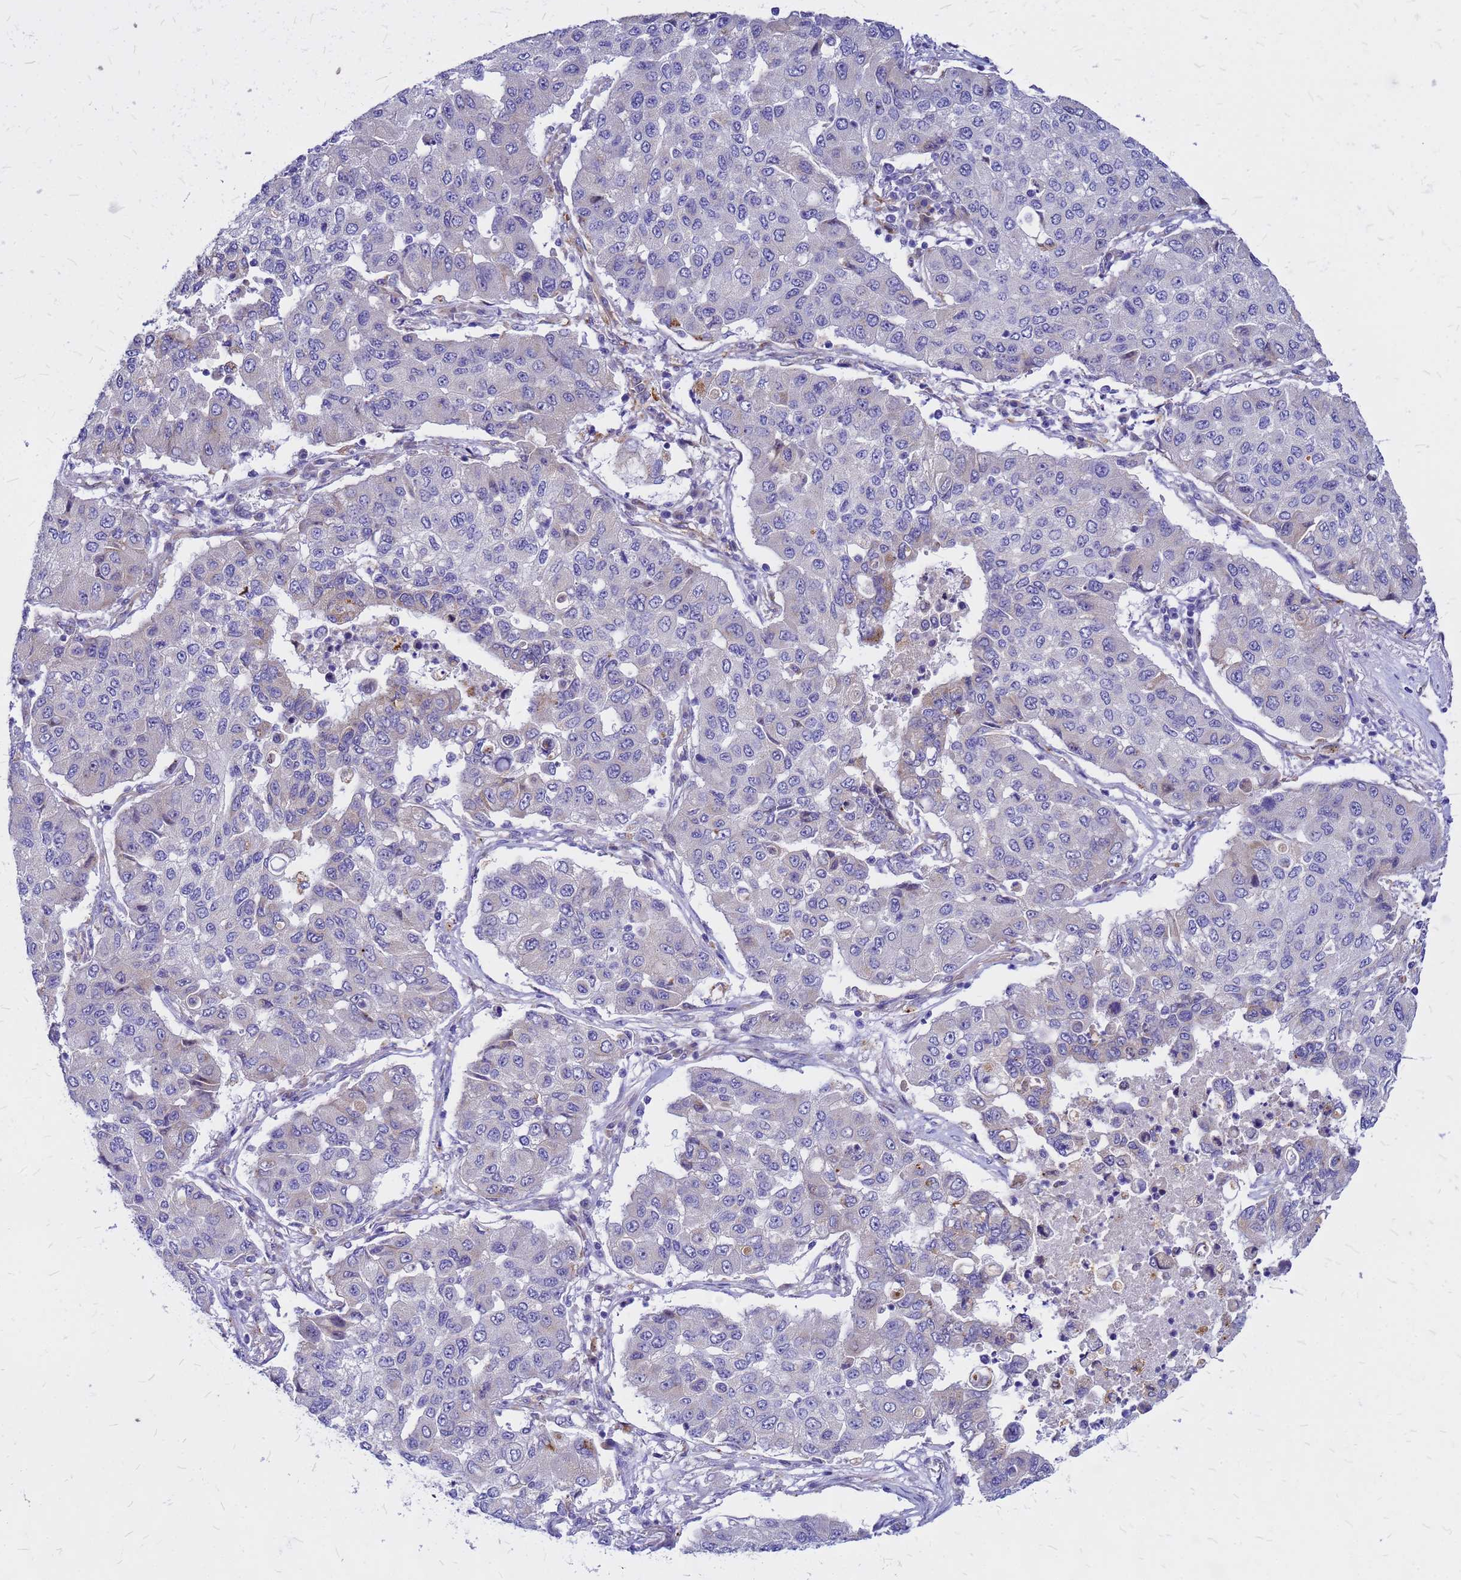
{"staining": {"intensity": "negative", "quantity": "none", "location": "none"}, "tissue": "lung cancer", "cell_type": "Tumor cells", "image_type": "cancer", "snomed": [{"axis": "morphology", "description": "Squamous cell carcinoma, NOS"}, {"axis": "topography", "description": "Lung"}], "caption": "Lung cancer was stained to show a protein in brown. There is no significant positivity in tumor cells.", "gene": "NOSTRIN", "patient": {"sex": "male", "age": 74}}